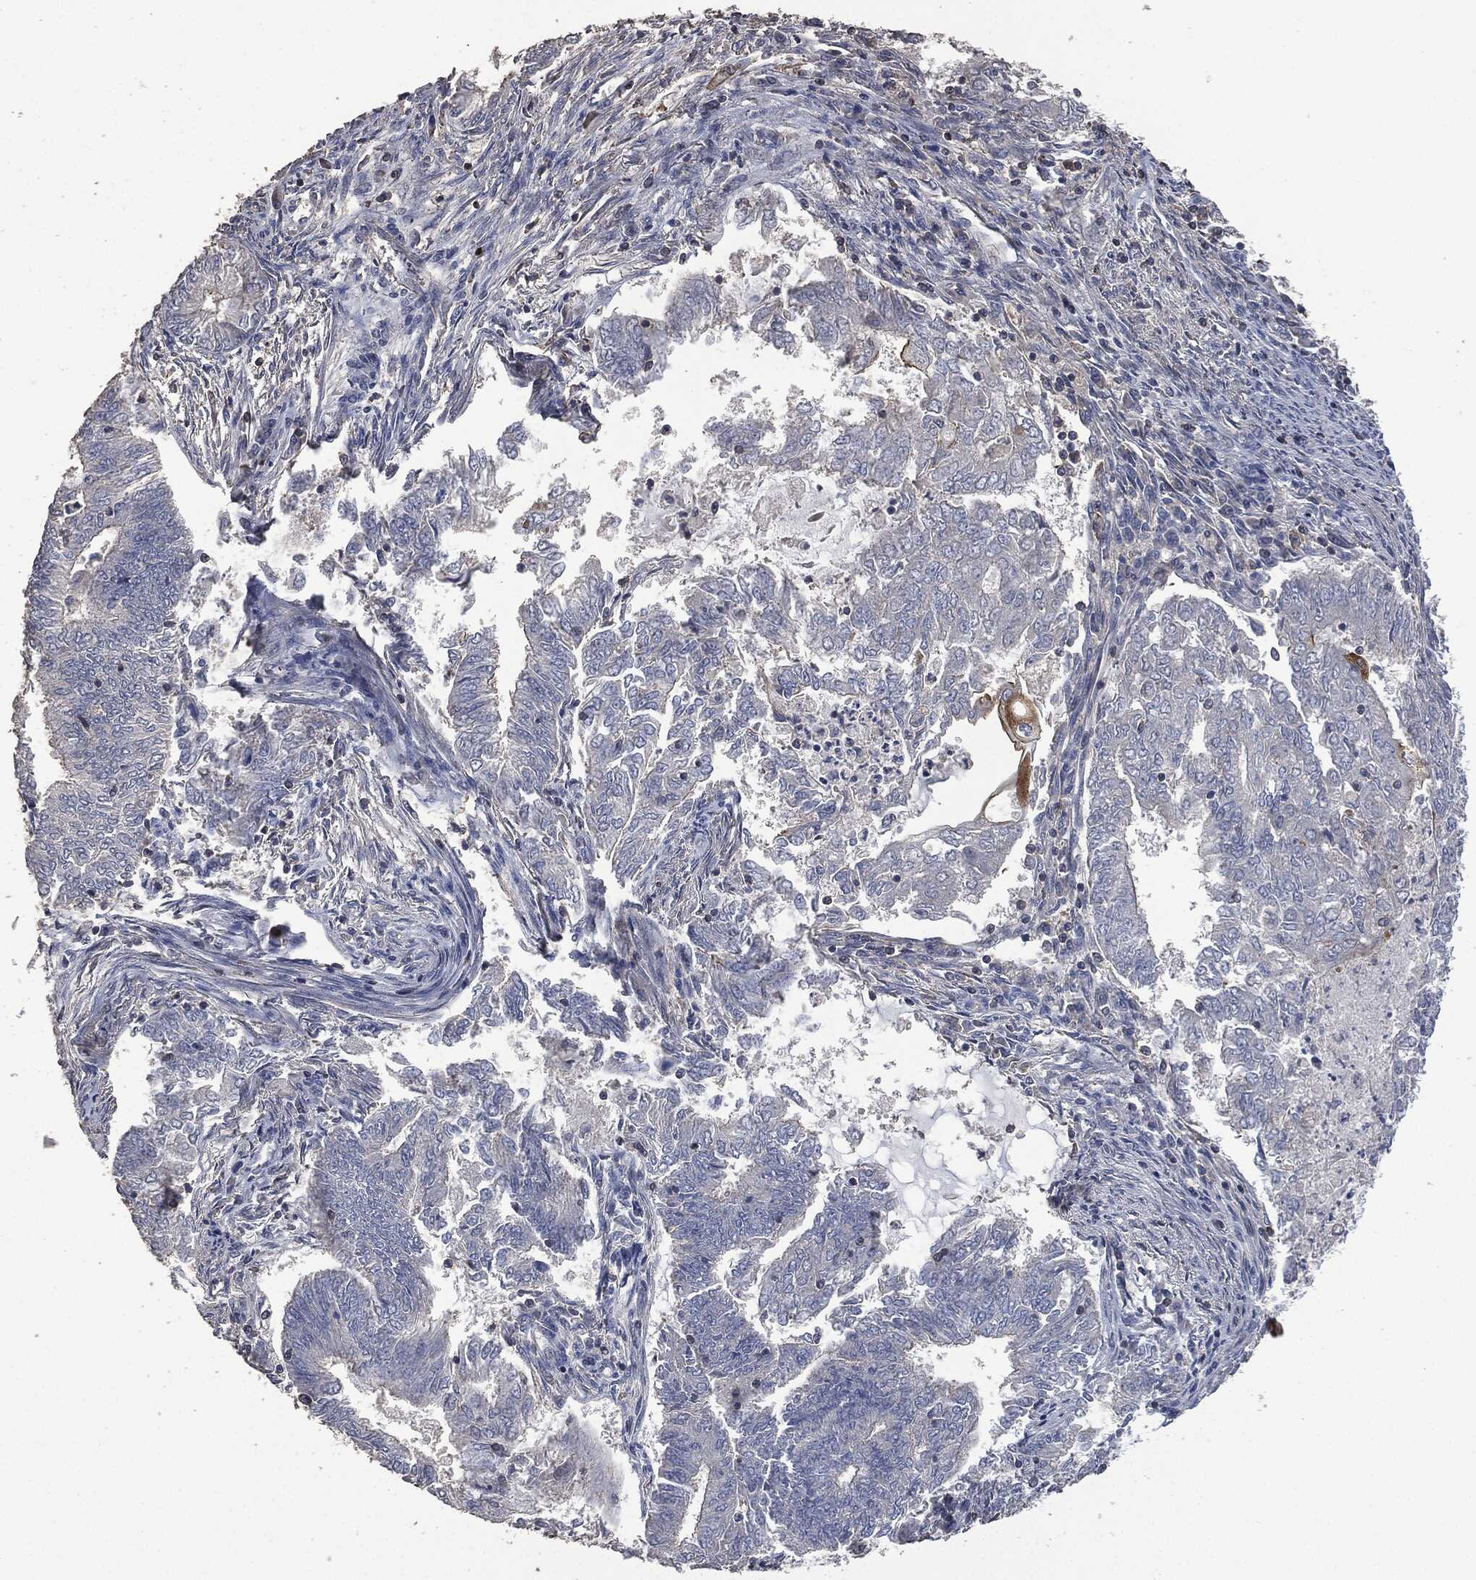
{"staining": {"intensity": "negative", "quantity": "none", "location": "none"}, "tissue": "endometrial cancer", "cell_type": "Tumor cells", "image_type": "cancer", "snomed": [{"axis": "morphology", "description": "Adenocarcinoma, NOS"}, {"axis": "topography", "description": "Endometrium"}], "caption": "DAB (3,3'-diaminobenzidine) immunohistochemical staining of human adenocarcinoma (endometrial) demonstrates no significant staining in tumor cells.", "gene": "MSLN", "patient": {"sex": "female", "age": 62}}